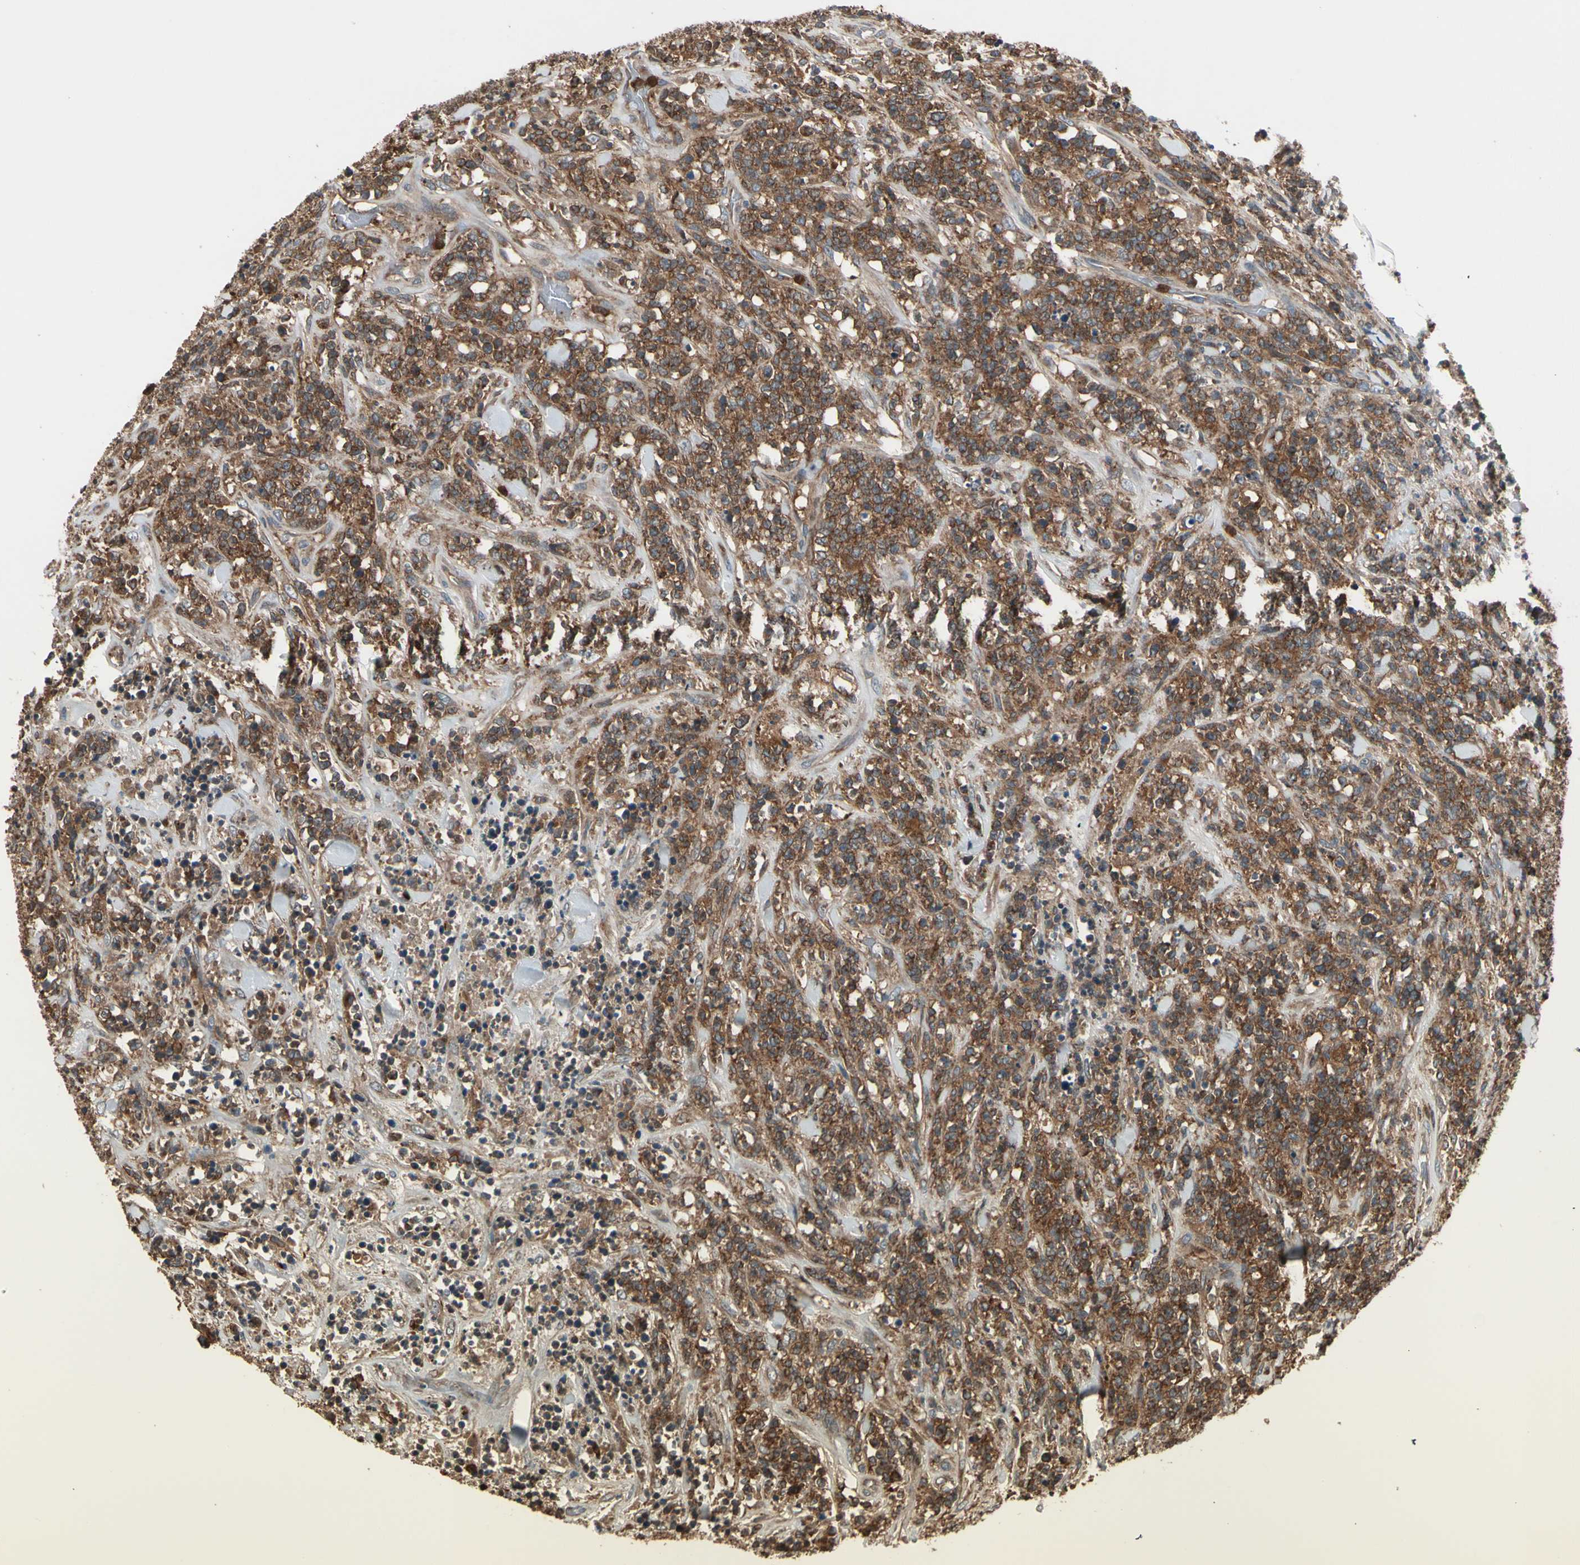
{"staining": {"intensity": "strong", "quantity": ">75%", "location": "cytoplasmic/membranous"}, "tissue": "lymphoma", "cell_type": "Tumor cells", "image_type": "cancer", "snomed": [{"axis": "morphology", "description": "Malignant lymphoma, non-Hodgkin's type, High grade"}, {"axis": "topography", "description": "Soft tissue"}], "caption": "The photomicrograph exhibits staining of lymphoma, revealing strong cytoplasmic/membranous protein staining (brown color) within tumor cells.", "gene": "STX11", "patient": {"sex": "male", "age": 18}}